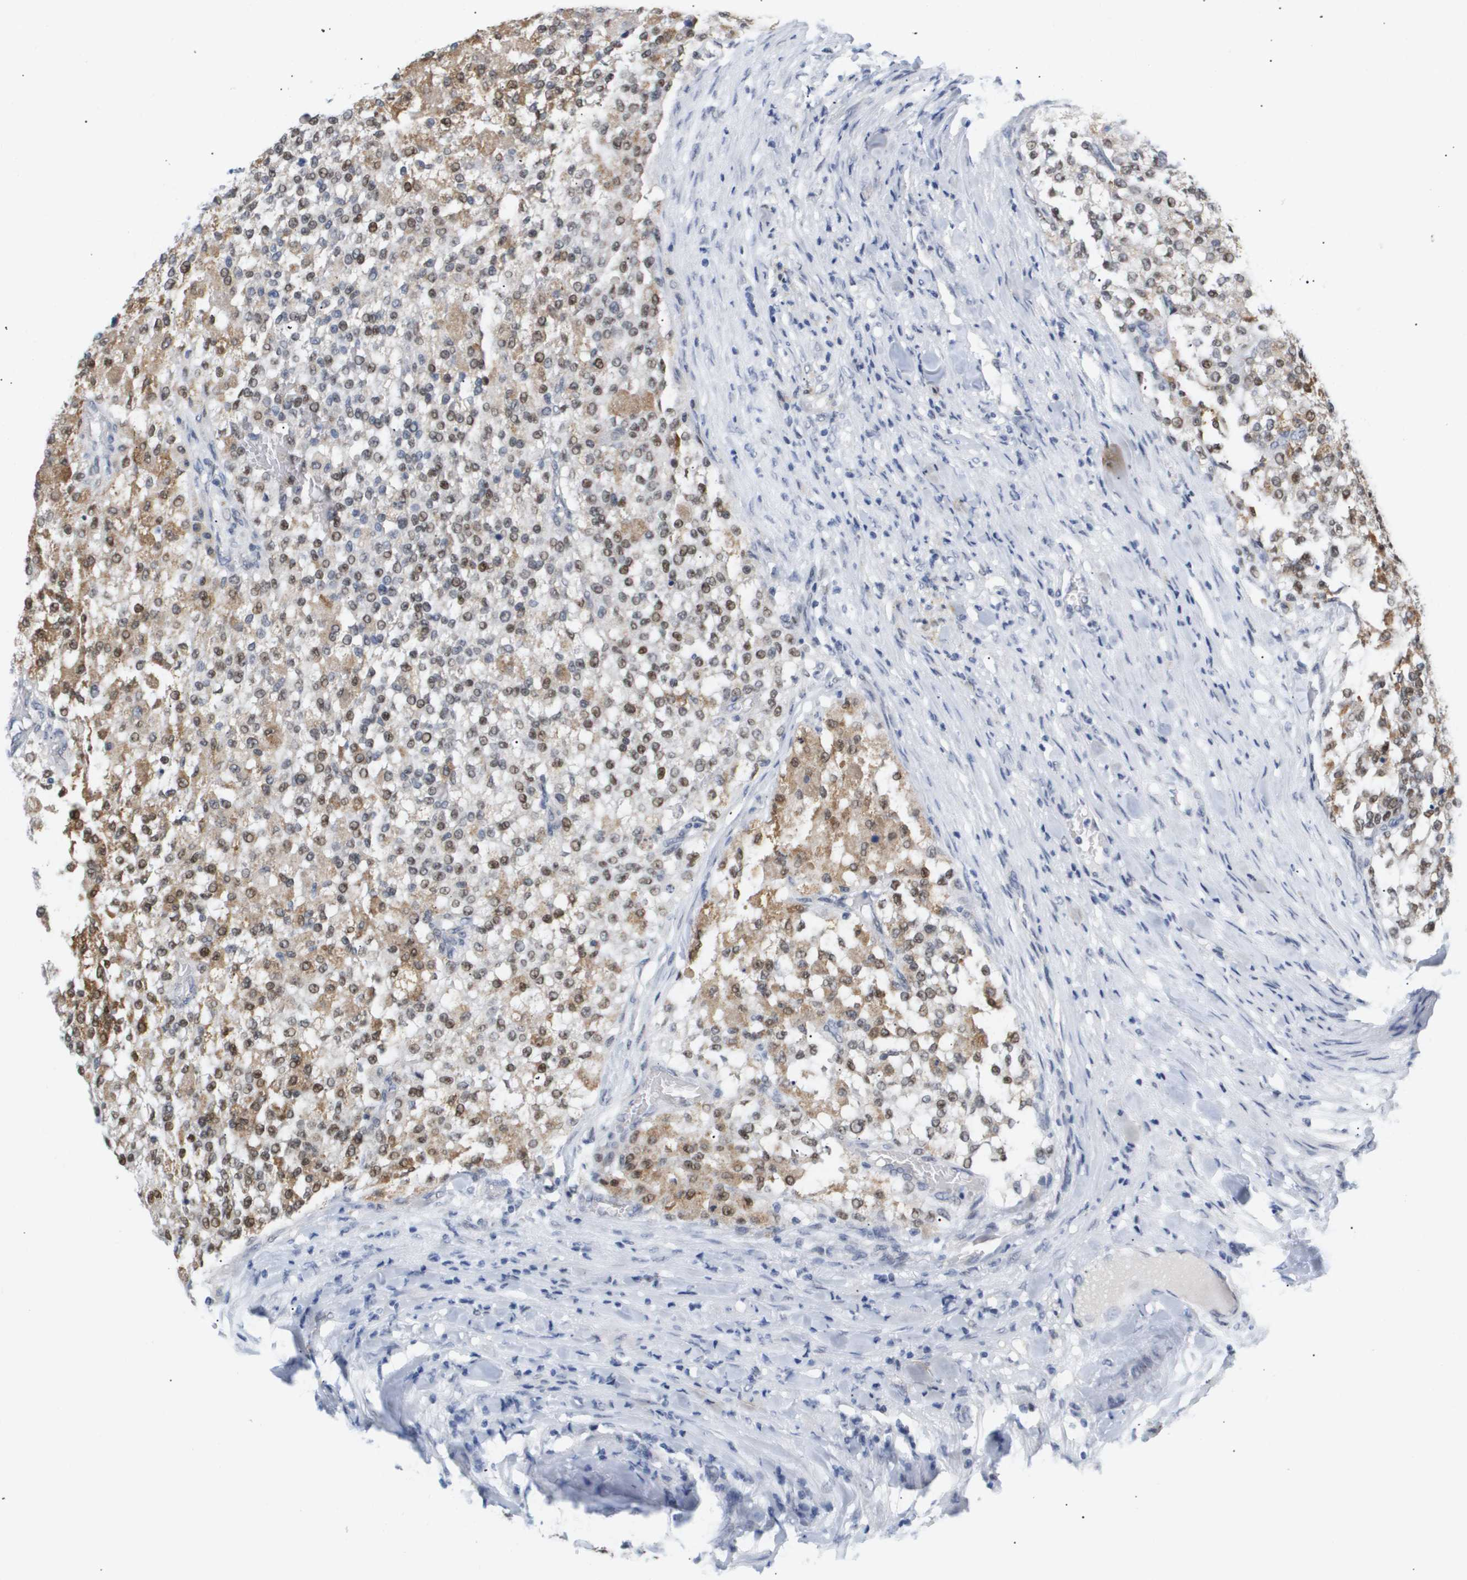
{"staining": {"intensity": "moderate", "quantity": "25%-75%", "location": "nuclear"}, "tissue": "testis cancer", "cell_type": "Tumor cells", "image_type": "cancer", "snomed": [{"axis": "morphology", "description": "Seminoma, NOS"}, {"axis": "topography", "description": "Testis"}], "caption": "The immunohistochemical stain shows moderate nuclear positivity in tumor cells of testis seminoma tissue.", "gene": "PPARD", "patient": {"sex": "male", "age": 59}}